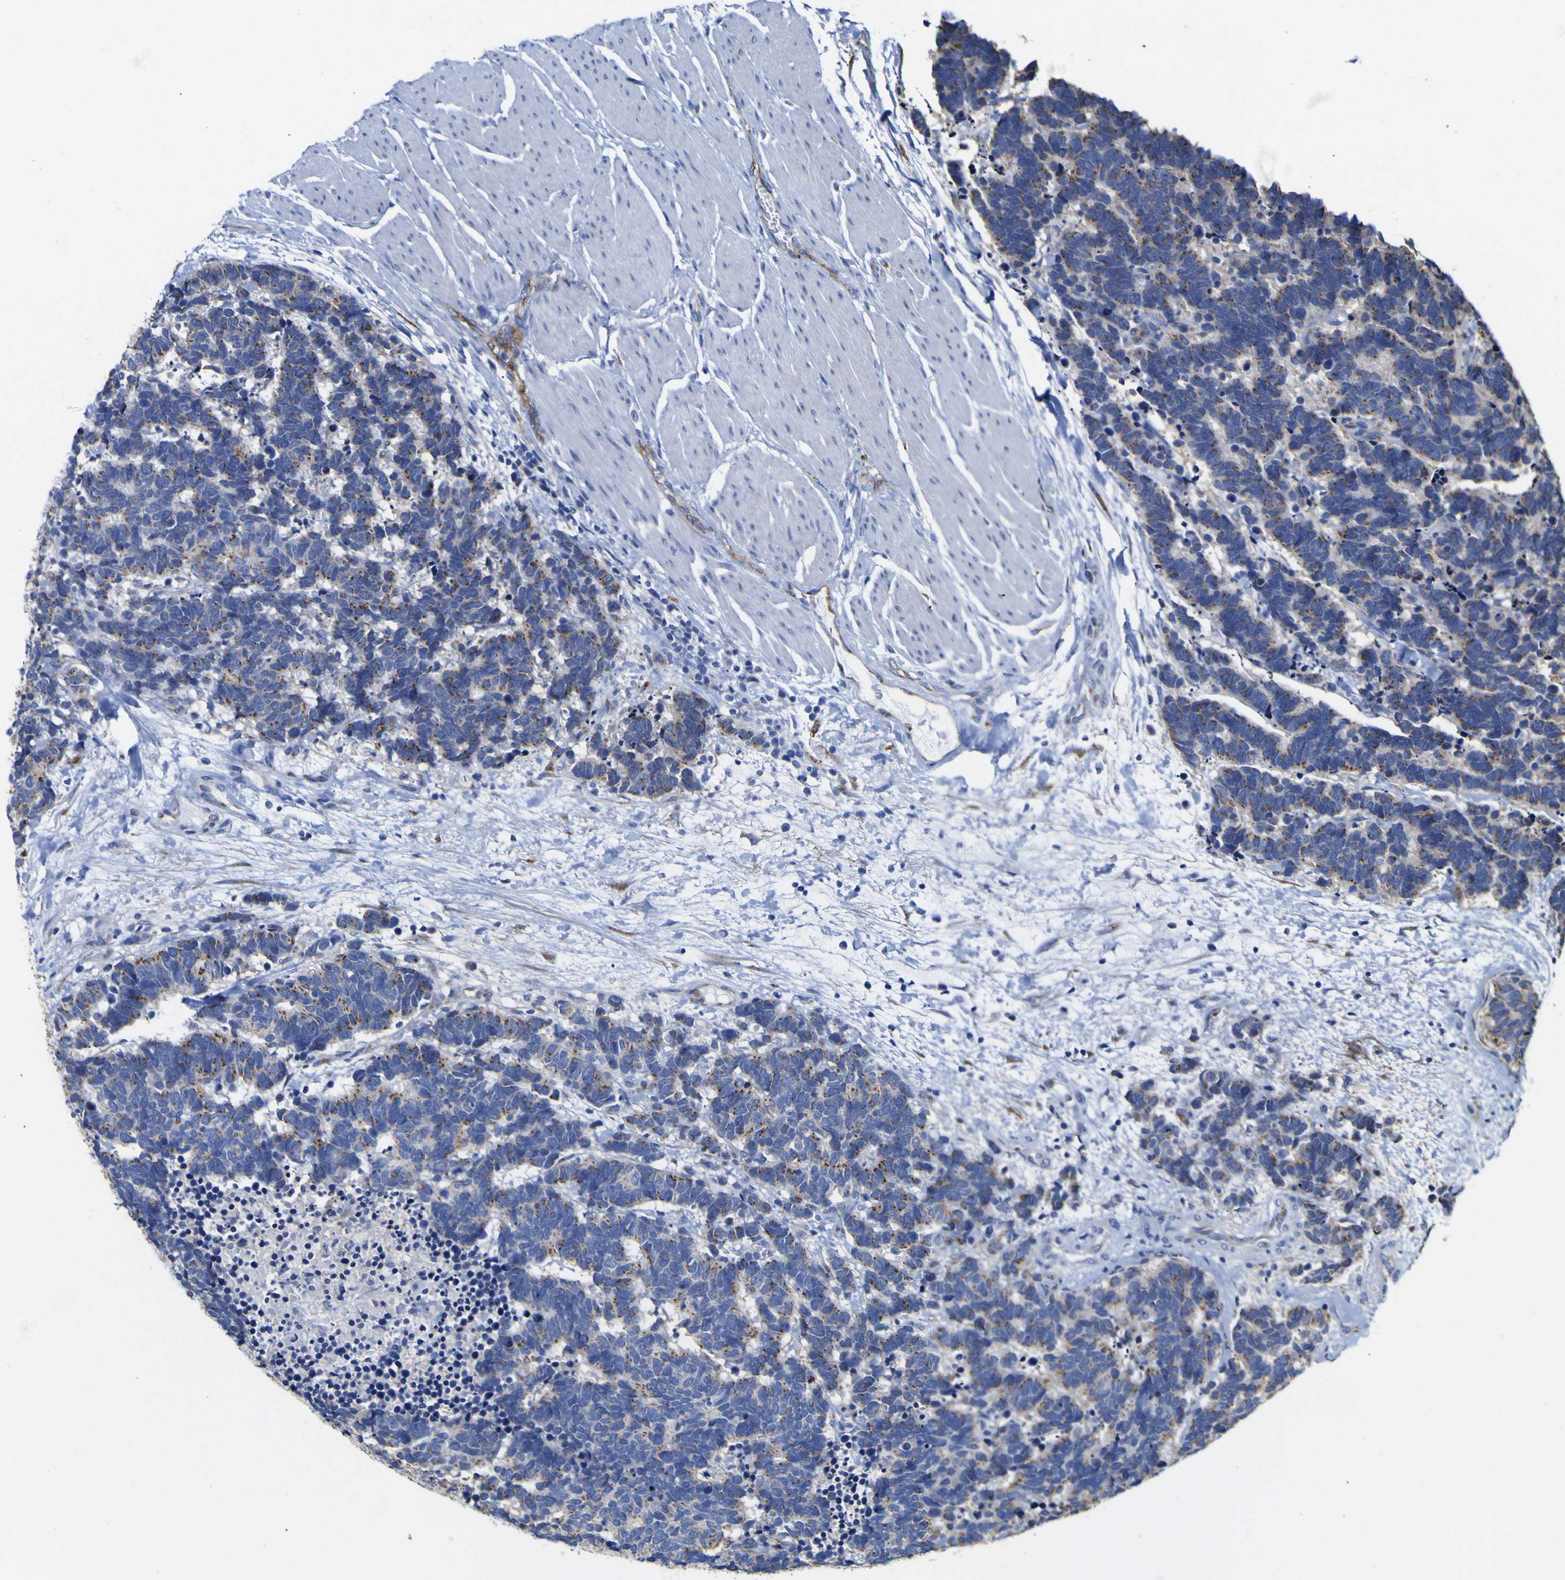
{"staining": {"intensity": "moderate", "quantity": "25%-75%", "location": "cytoplasmic/membranous"}, "tissue": "carcinoid", "cell_type": "Tumor cells", "image_type": "cancer", "snomed": [{"axis": "morphology", "description": "Carcinoma, NOS"}, {"axis": "morphology", "description": "Carcinoid, malignant, NOS"}, {"axis": "topography", "description": "Urinary bladder"}], "caption": "This is an image of immunohistochemistry (IHC) staining of carcinoid, which shows moderate positivity in the cytoplasmic/membranous of tumor cells.", "gene": "GOLM1", "patient": {"sex": "male", "age": 57}}